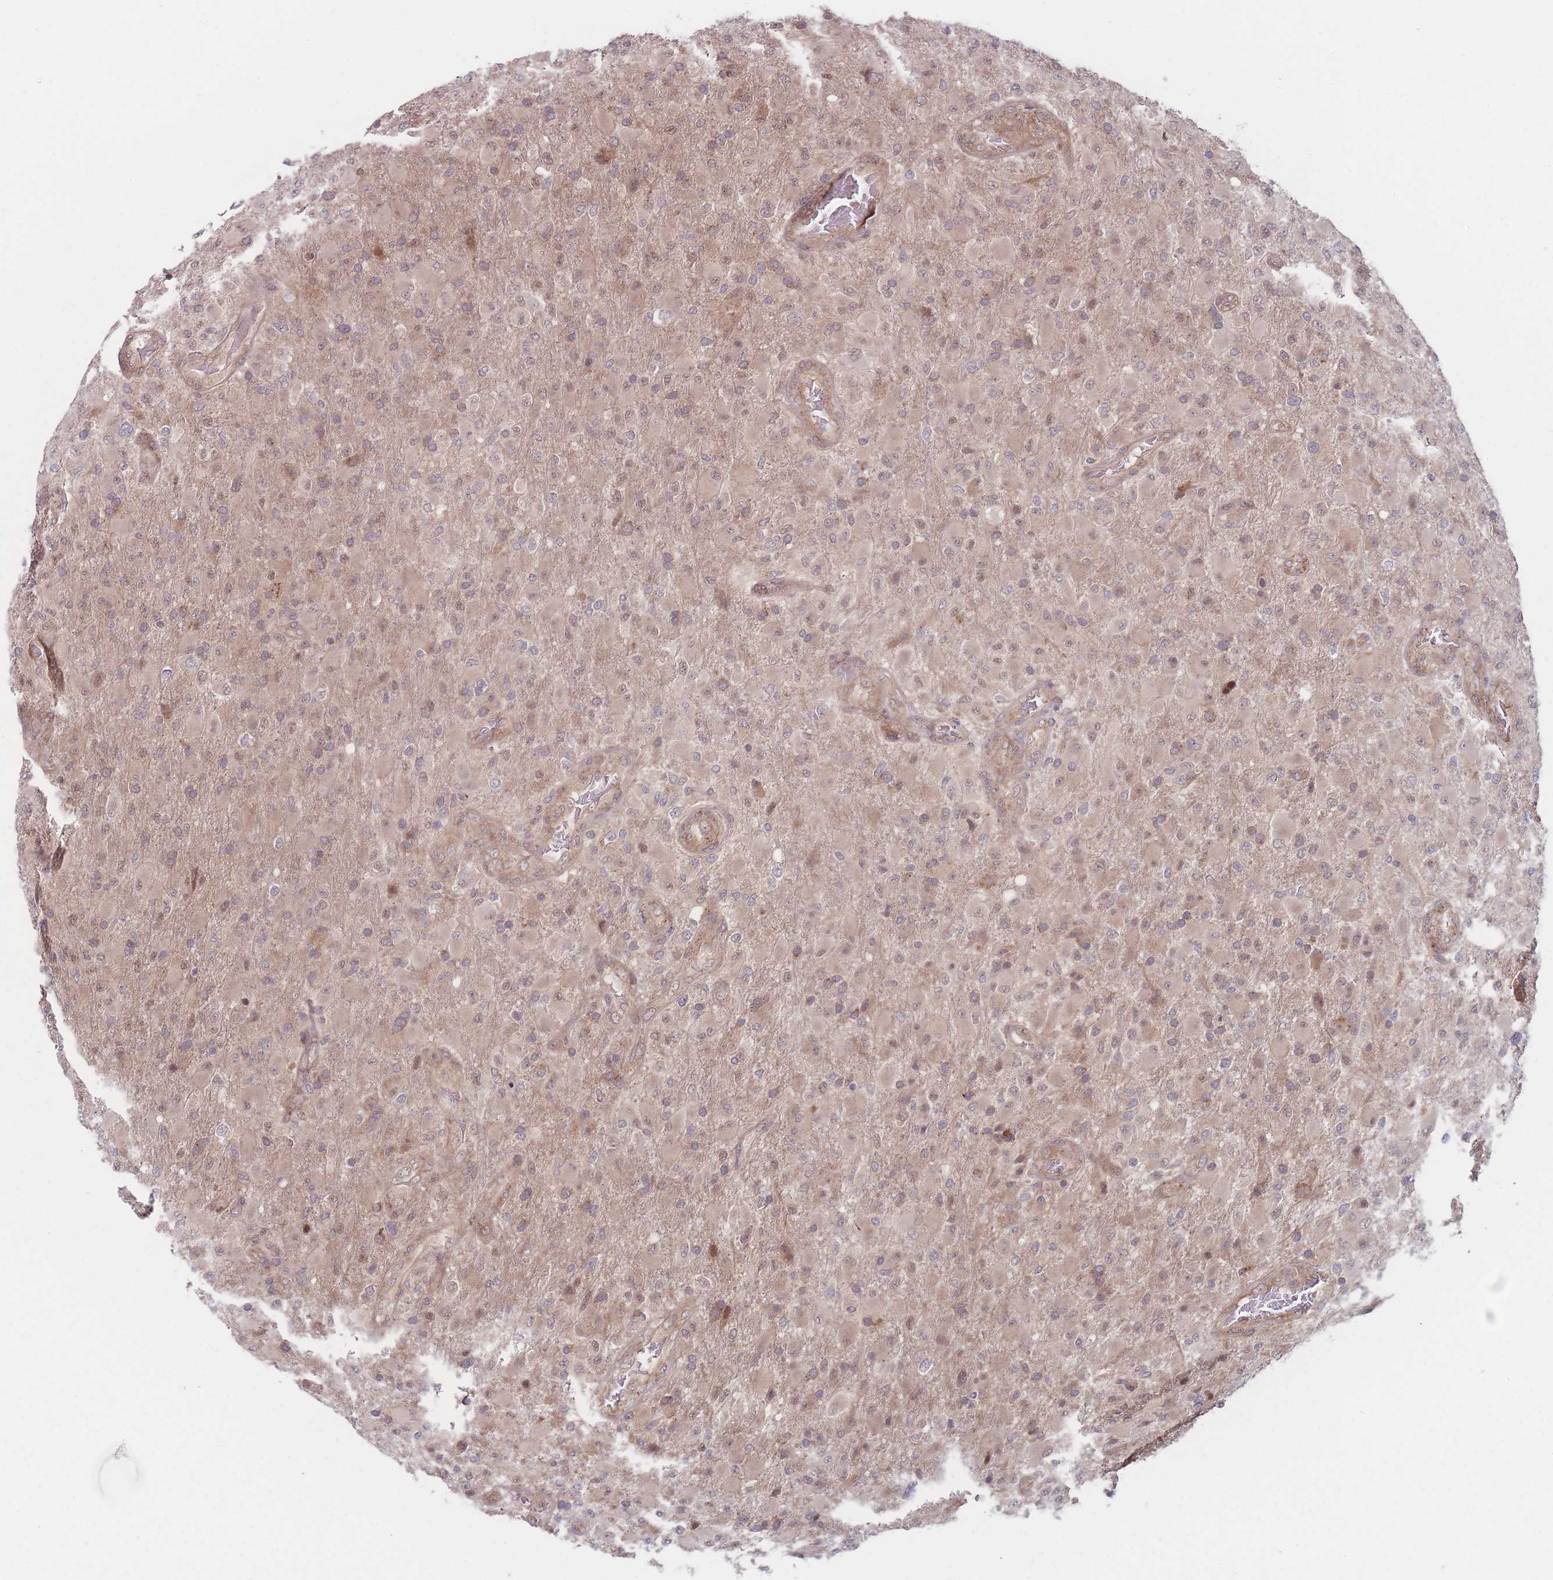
{"staining": {"intensity": "moderate", "quantity": "25%-75%", "location": "cytoplasmic/membranous,nuclear"}, "tissue": "glioma", "cell_type": "Tumor cells", "image_type": "cancer", "snomed": [{"axis": "morphology", "description": "Glioma, malignant, Low grade"}, {"axis": "topography", "description": "Brain"}], "caption": "DAB (3,3'-diaminobenzidine) immunohistochemical staining of human glioma exhibits moderate cytoplasmic/membranous and nuclear protein expression in approximately 25%-75% of tumor cells.", "gene": "RPS18", "patient": {"sex": "male", "age": 65}}